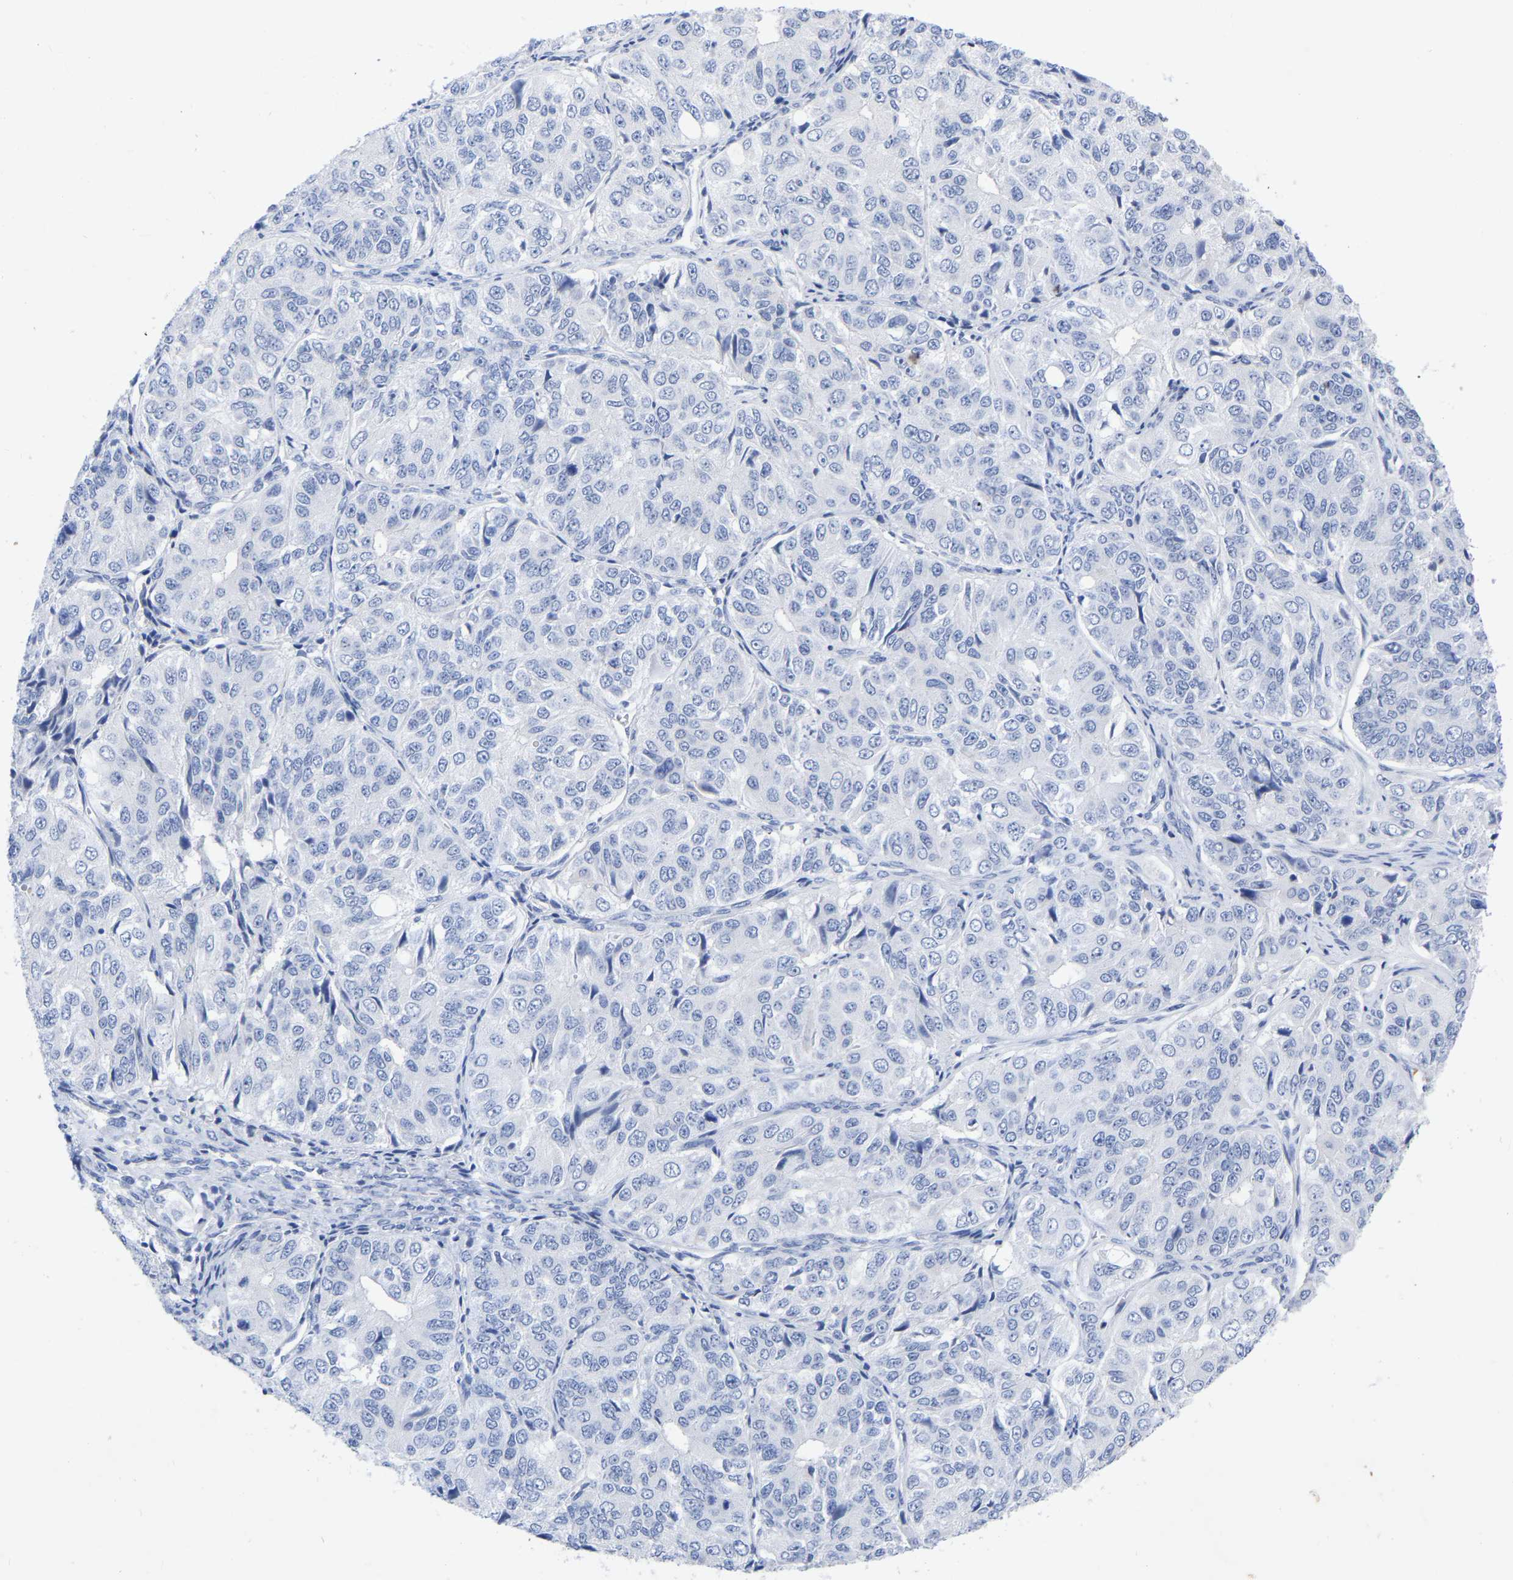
{"staining": {"intensity": "negative", "quantity": "none", "location": "none"}, "tissue": "ovarian cancer", "cell_type": "Tumor cells", "image_type": "cancer", "snomed": [{"axis": "morphology", "description": "Carcinoma, endometroid"}, {"axis": "topography", "description": "Ovary"}], "caption": "DAB (3,3'-diaminobenzidine) immunohistochemical staining of human endometroid carcinoma (ovarian) displays no significant expression in tumor cells.", "gene": "ZNF629", "patient": {"sex": "female", "age": 51}}